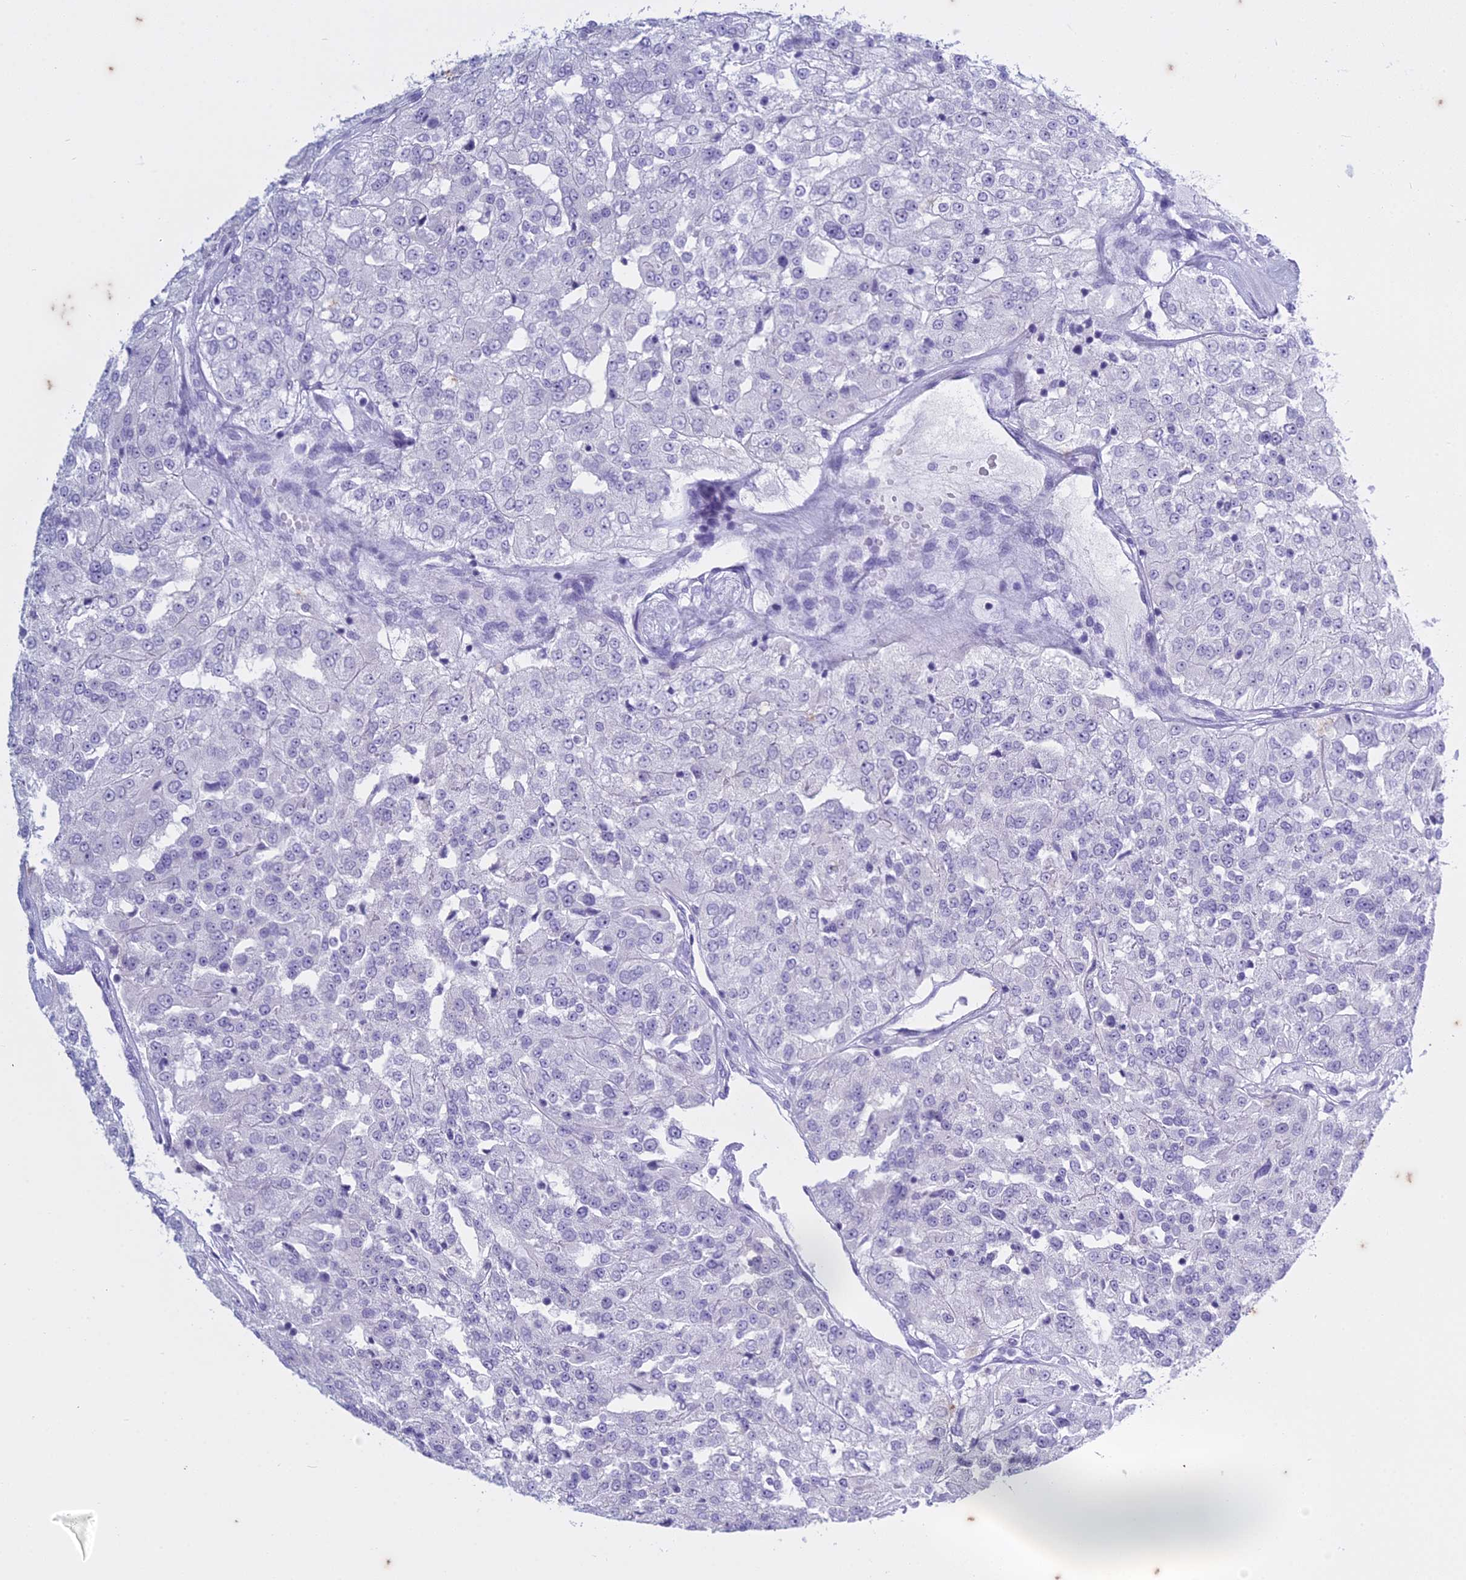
{"staining": {"intensity": "negative", "quantity": "none", "location": "none"}, "tissue": "renal cancer", "cell_type": "Tumor cells", "image_type": "cancer", "snomed": [{"axis": "morphology", "description": "Adenocarcinoma, NOS"}, {"axis": "topography", "description": "Kidney"}], "caption": "DAB (3,3'-diaminobenzidine) immunohistochemical staining of human renal adenocarcinoma shows no significant positivity in tumor cells.", "gene": "HMGB4", "patient": {"sex": "female", "age": 63}}